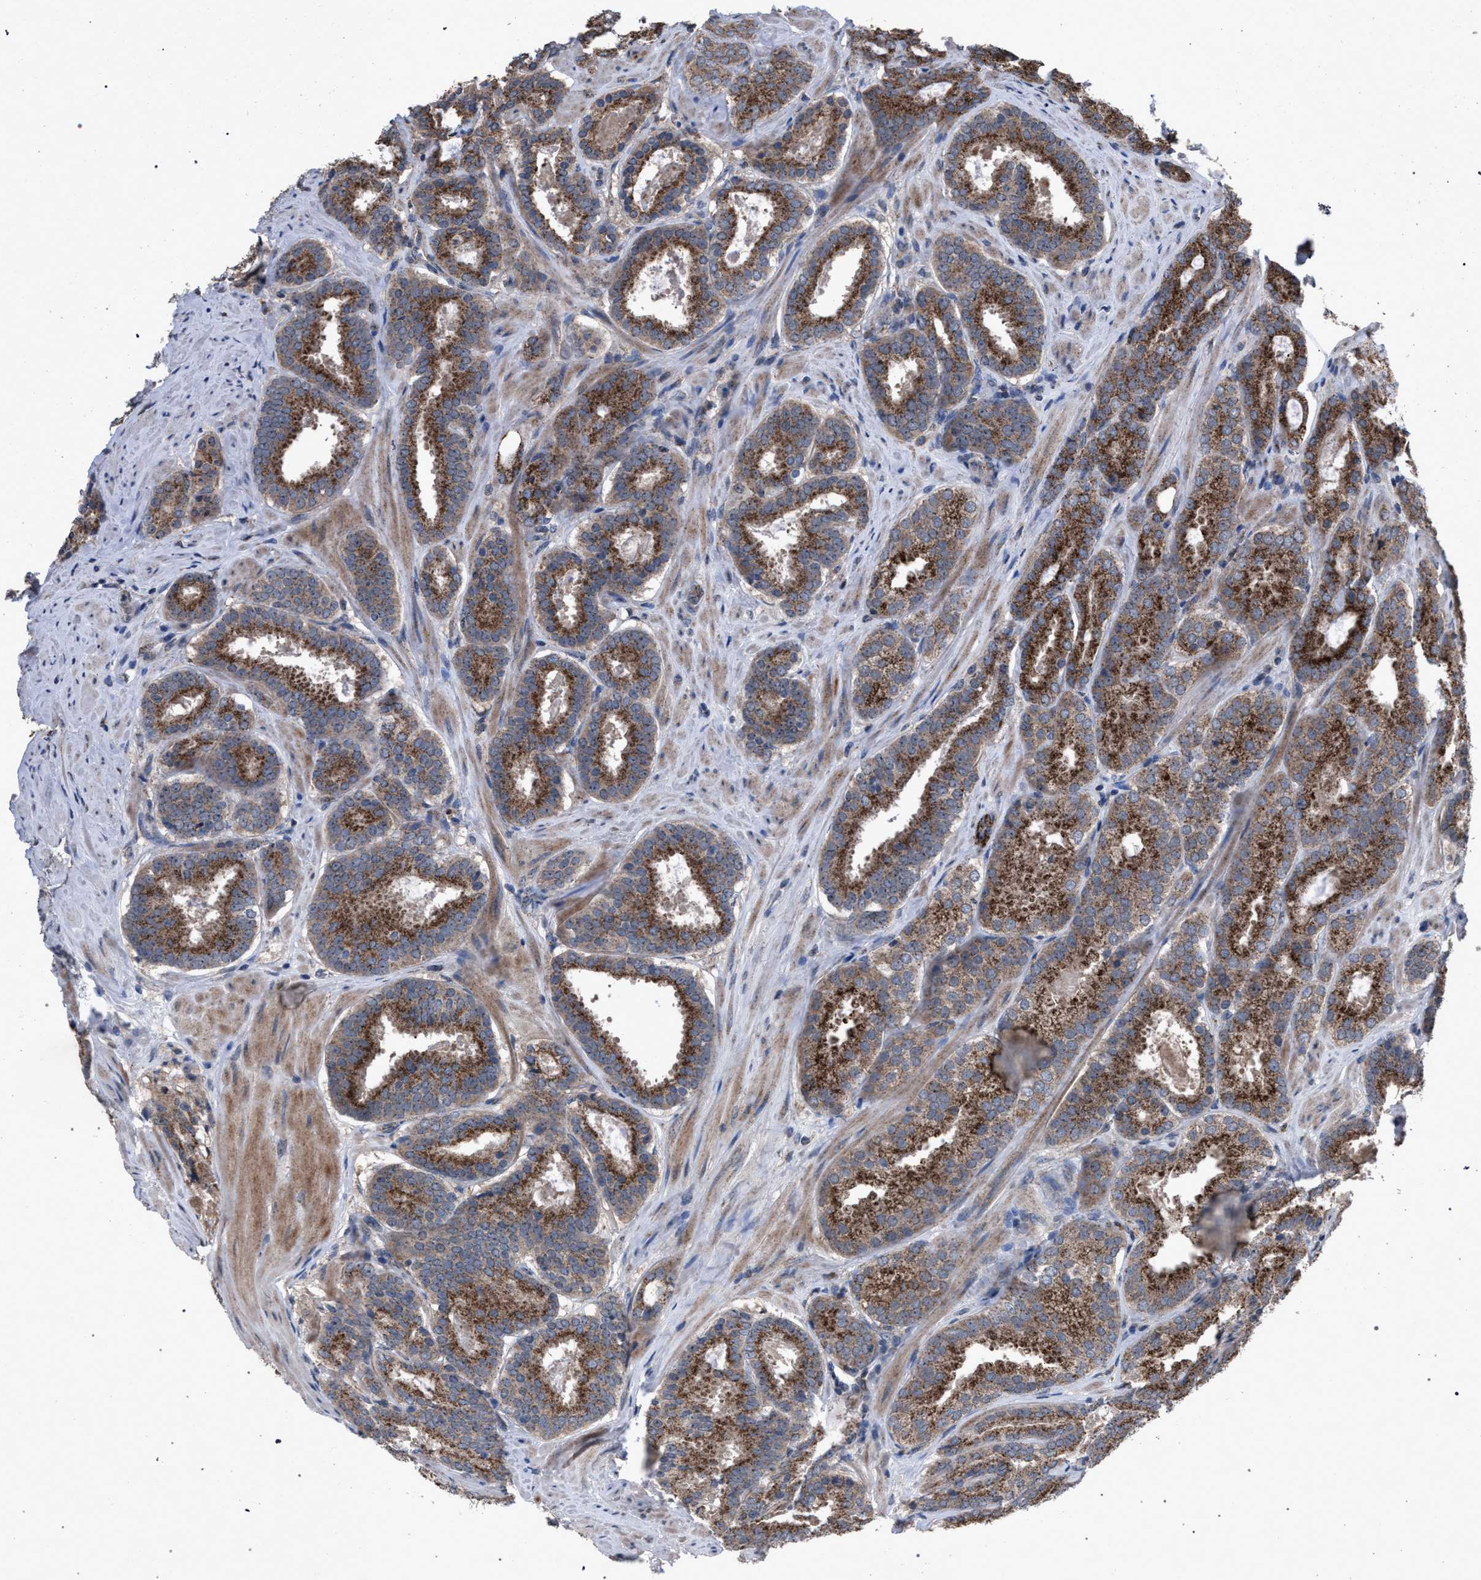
{"staining": {"intensity": "strong", "quantity": ">75%", "location": "cytoplasmic/membranous"}, "tissue": "prostate cancer", "cell_type": "Tumor cells", "image_type": "cancer", "snomed": [{"axis": "morphology", "description": "Adenocarcinoma, Low grade"}, {"axis": "topography", "description": "Prostate"}], "caption": "A brown stain highlights strong cytoplasmic/membranous positivity of a protein in human prostate adenocarcinoma (low-grade) tumor cells.", "gene": "HSD17B4", "patient": {"sex": "male", "age": 69}}